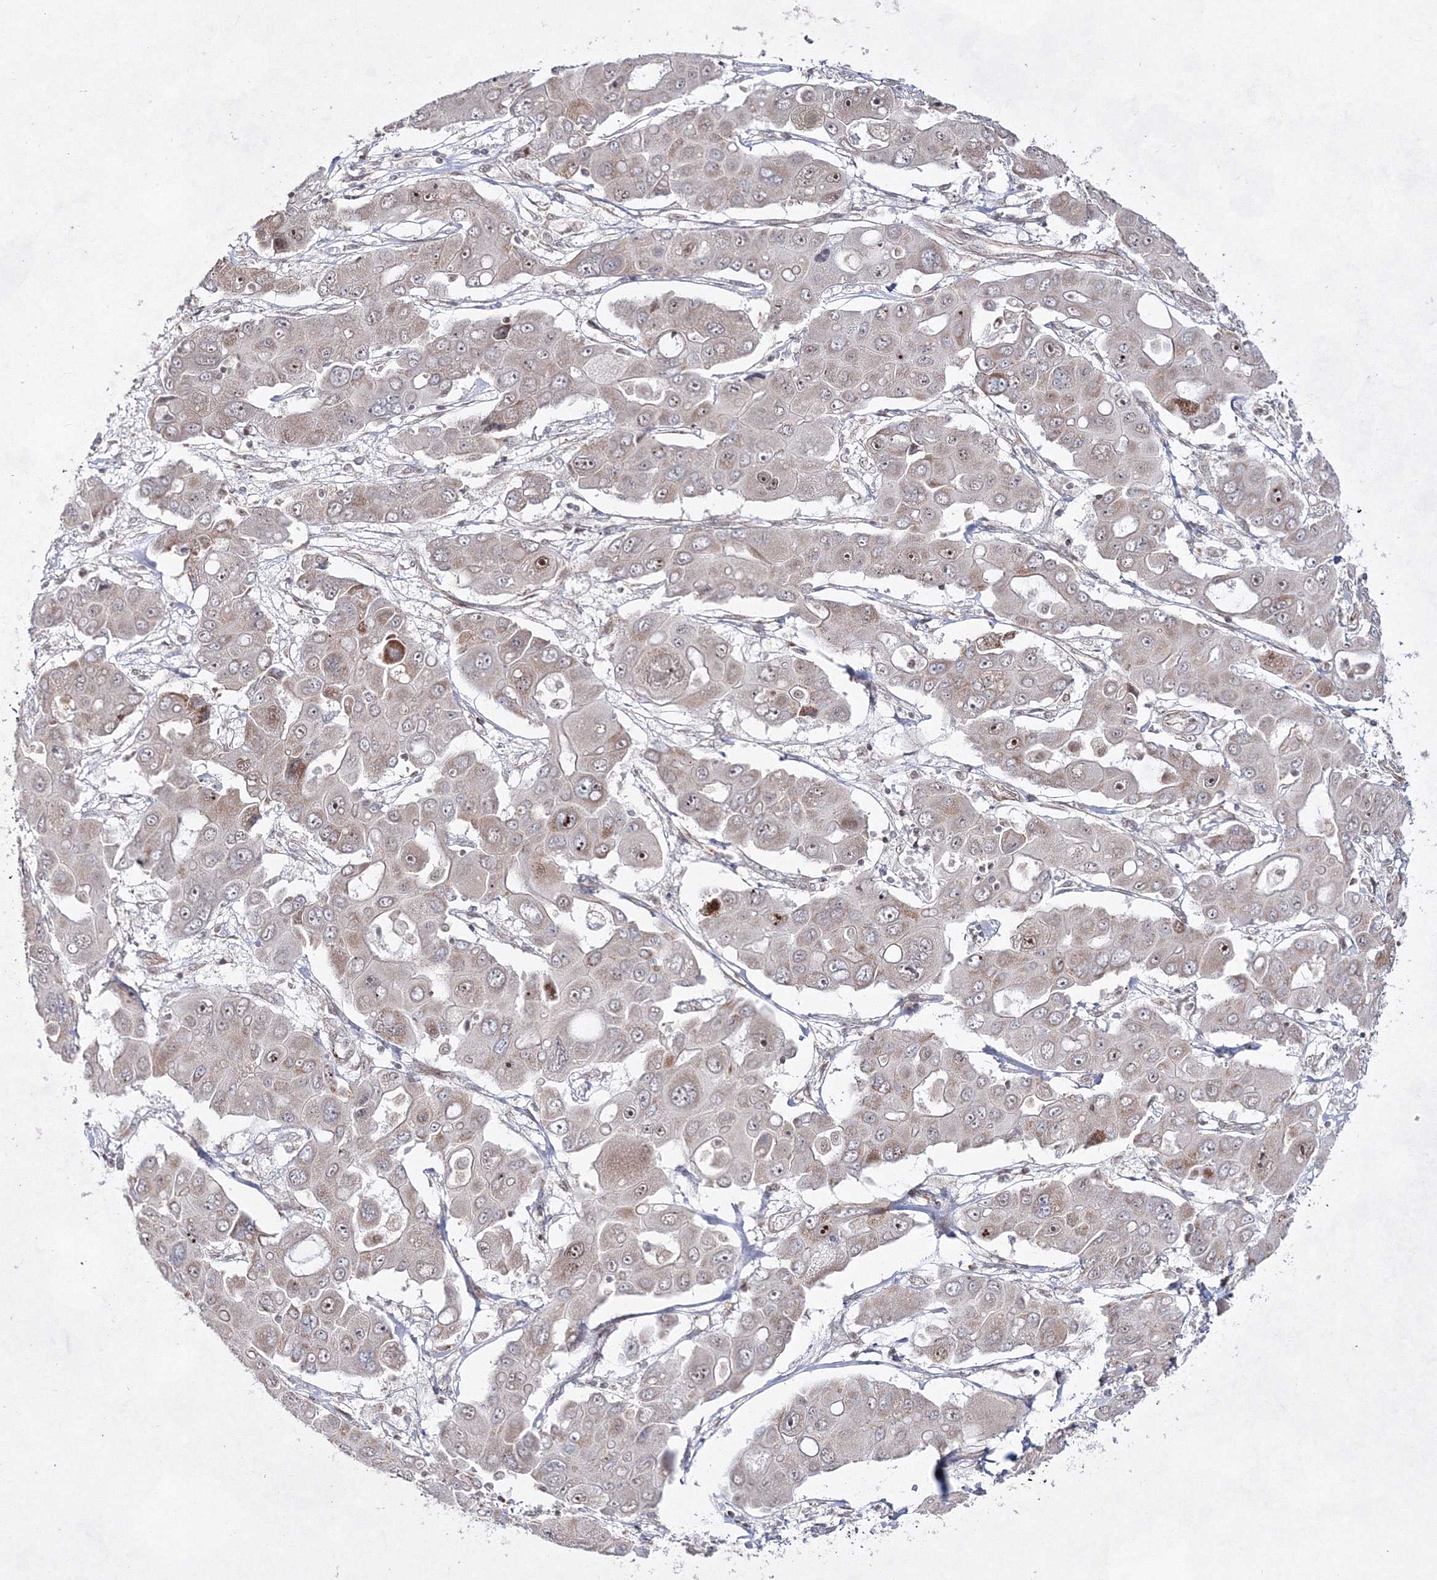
{"staining": {"intensity": "weak", "quantity": "<25%", "location": "nuclear"}, "tissue": "liver cancer", "cell_type": "Tumor cells", "image_type": "cancer", "snomed": [{"axis": "morphology", "description": "Cholangiocarcinoma"}, {"axis": "topography", "description": "Liver"}], "caption": "Image shows no significant protein expression in tumor cells of liver cholangiocarcinoma.", "gene": "SNIP1", "patient": {"sex": "male", "age": 67}}